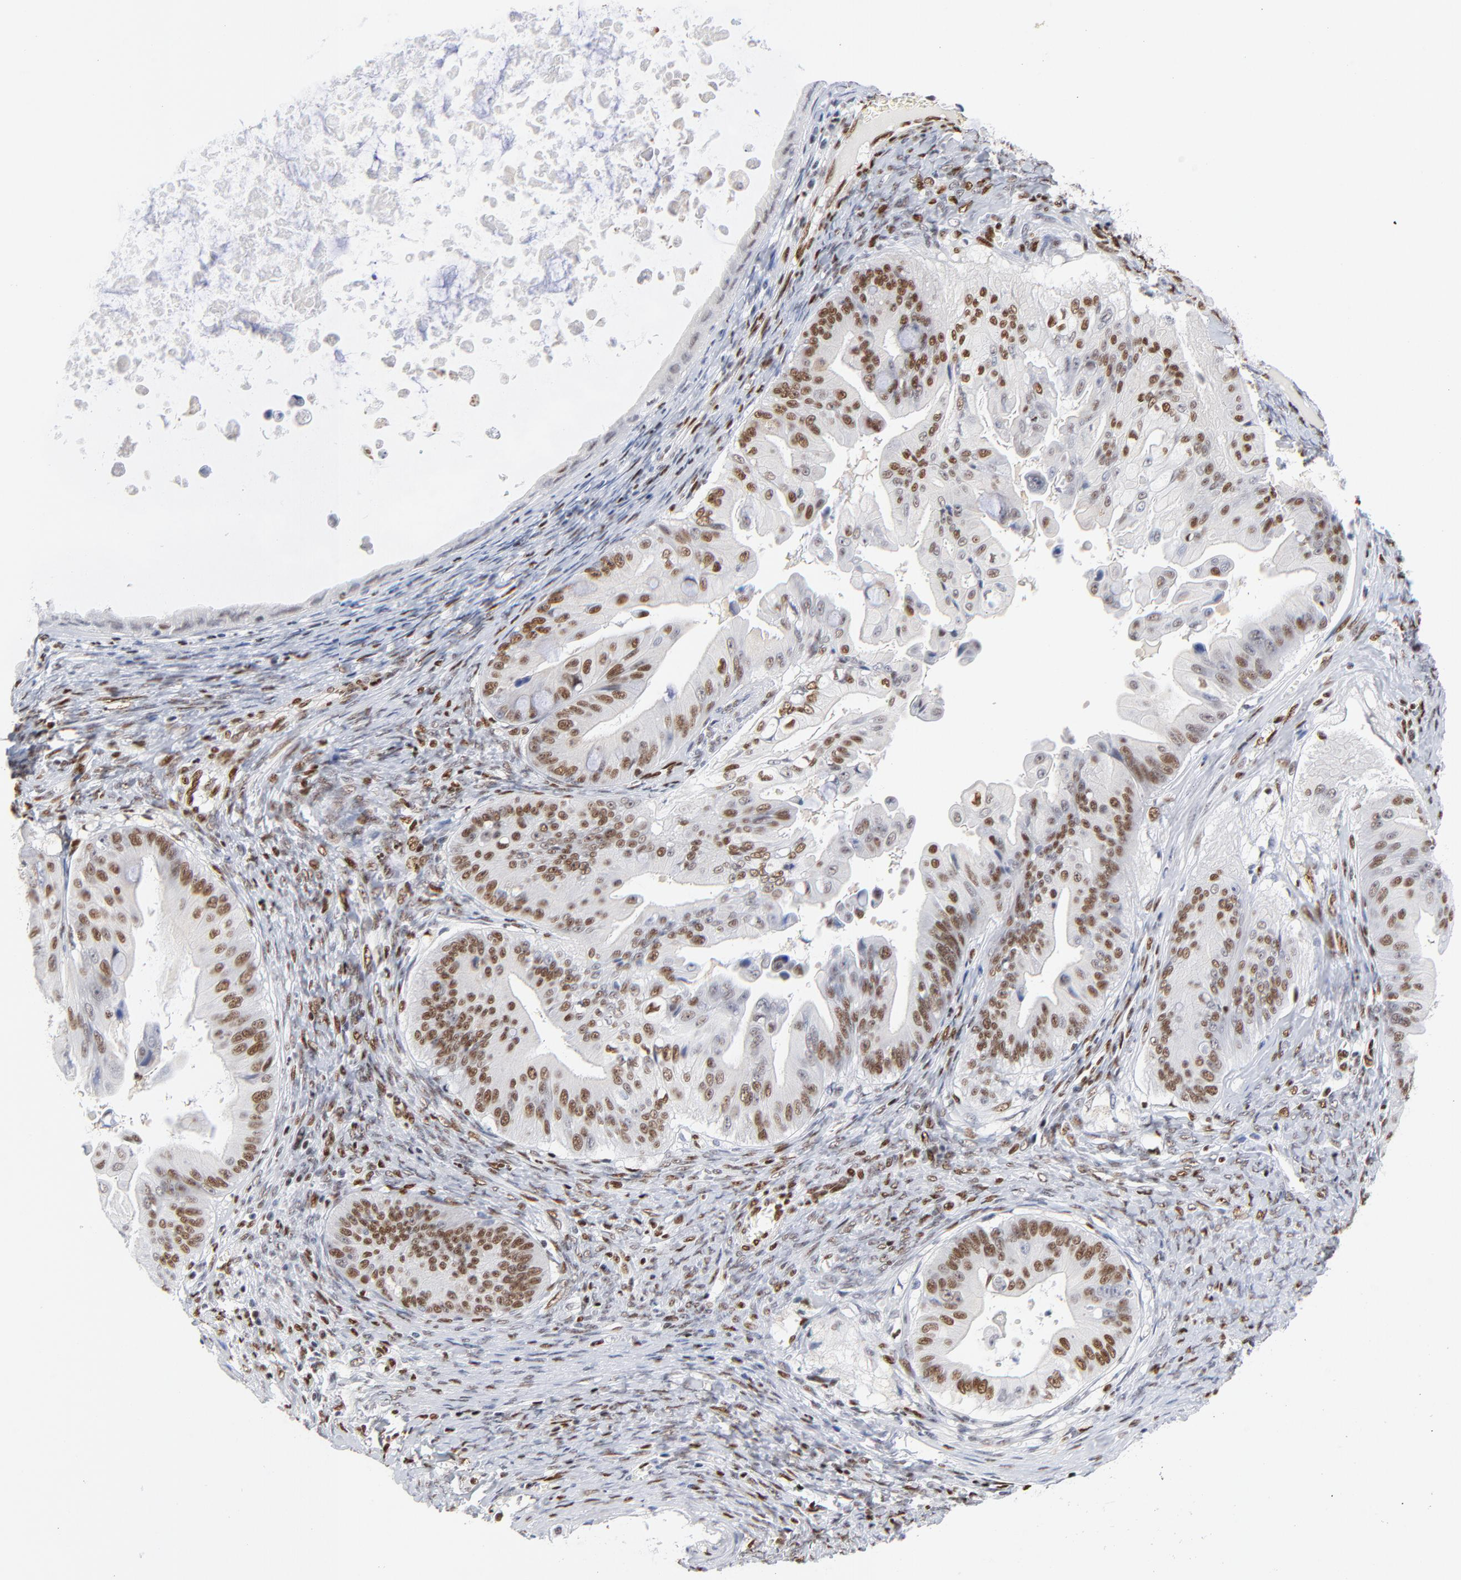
{"staining": {"intensity": "strong", "quantity": ">75%", "location": "nuclear"}, "tissue": "ovarian cancer", "cell_type": "Tumor cells", "image_type": "cancer", "snomed": [{"axis": "morphology", "description": "Cystadenocarcinoma, mucinous, NOS"}, {"axis": "topography", "description": "Ovary"}], "caption": "Human ovarian mucinous cystadenocarcinoma stained for a protein (brown) reveals strong nuclear positive staining in approximately >75% of tumor cells.", "gene": "CREB1", "patient": {"sex": "female", "age": 37}}